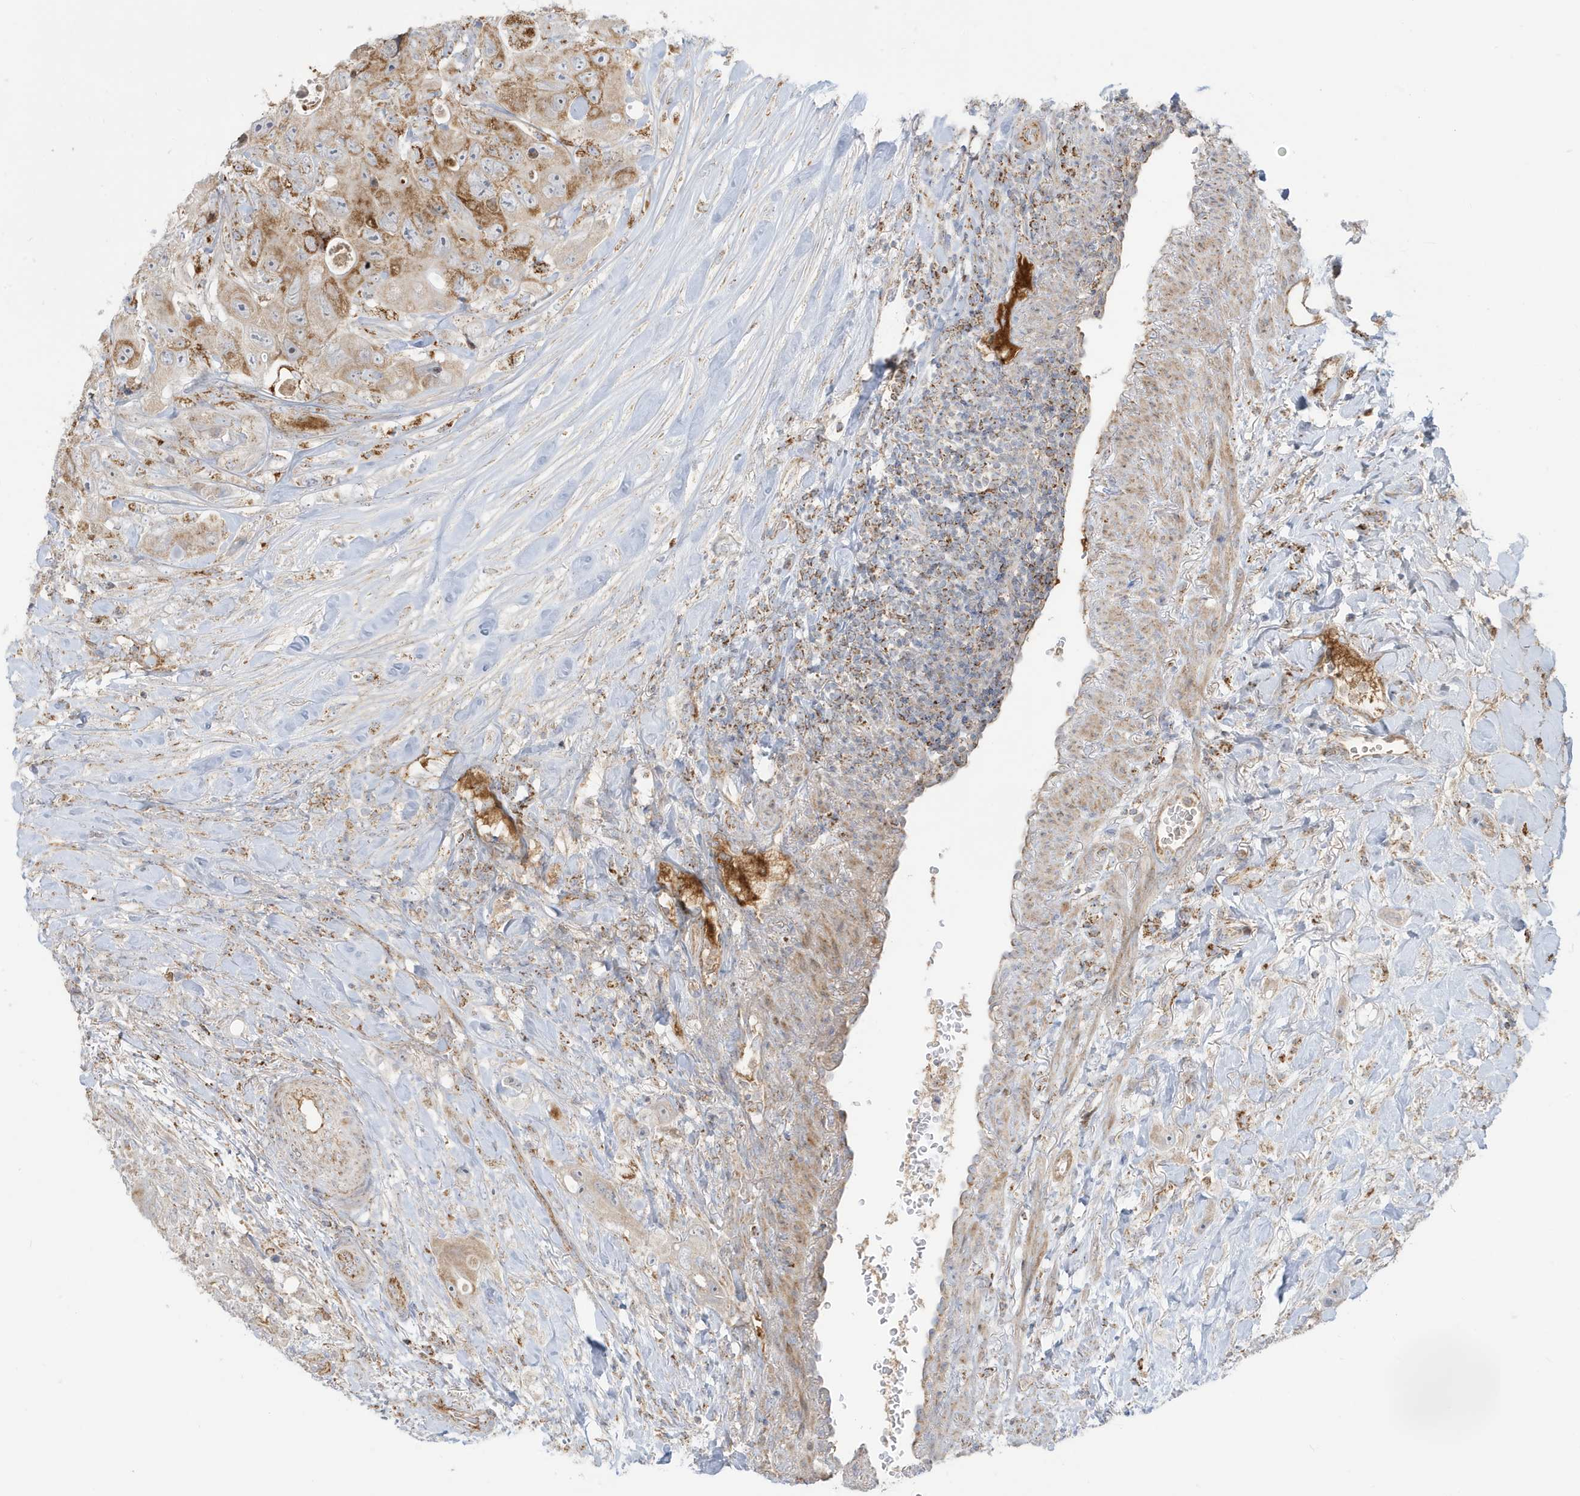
{"staining": {"intensity": "moderate", "quantity": "25%-75%", "location": "cytoplasmic/membranous"}, "tissue": "colorectal cancer", "cell_type": "Tumor cells", "image_type": "cancer", "snomed": [{"axis": "morphology", "description": "Adenocarcinoma, NOS"}, {"axis": "topography", "description": "Colon"}], "caption": "High-power microscopy captured an immunohistochemistry (IHC) micrograph of colorectal cancer, revealing moderate cytoplasmic/membranous positivity in about 25%-75% of tumor cells. Nuclei are stained in blue.", "gene": "IFT57", "patient": {"sex": "female", "age": 46}}